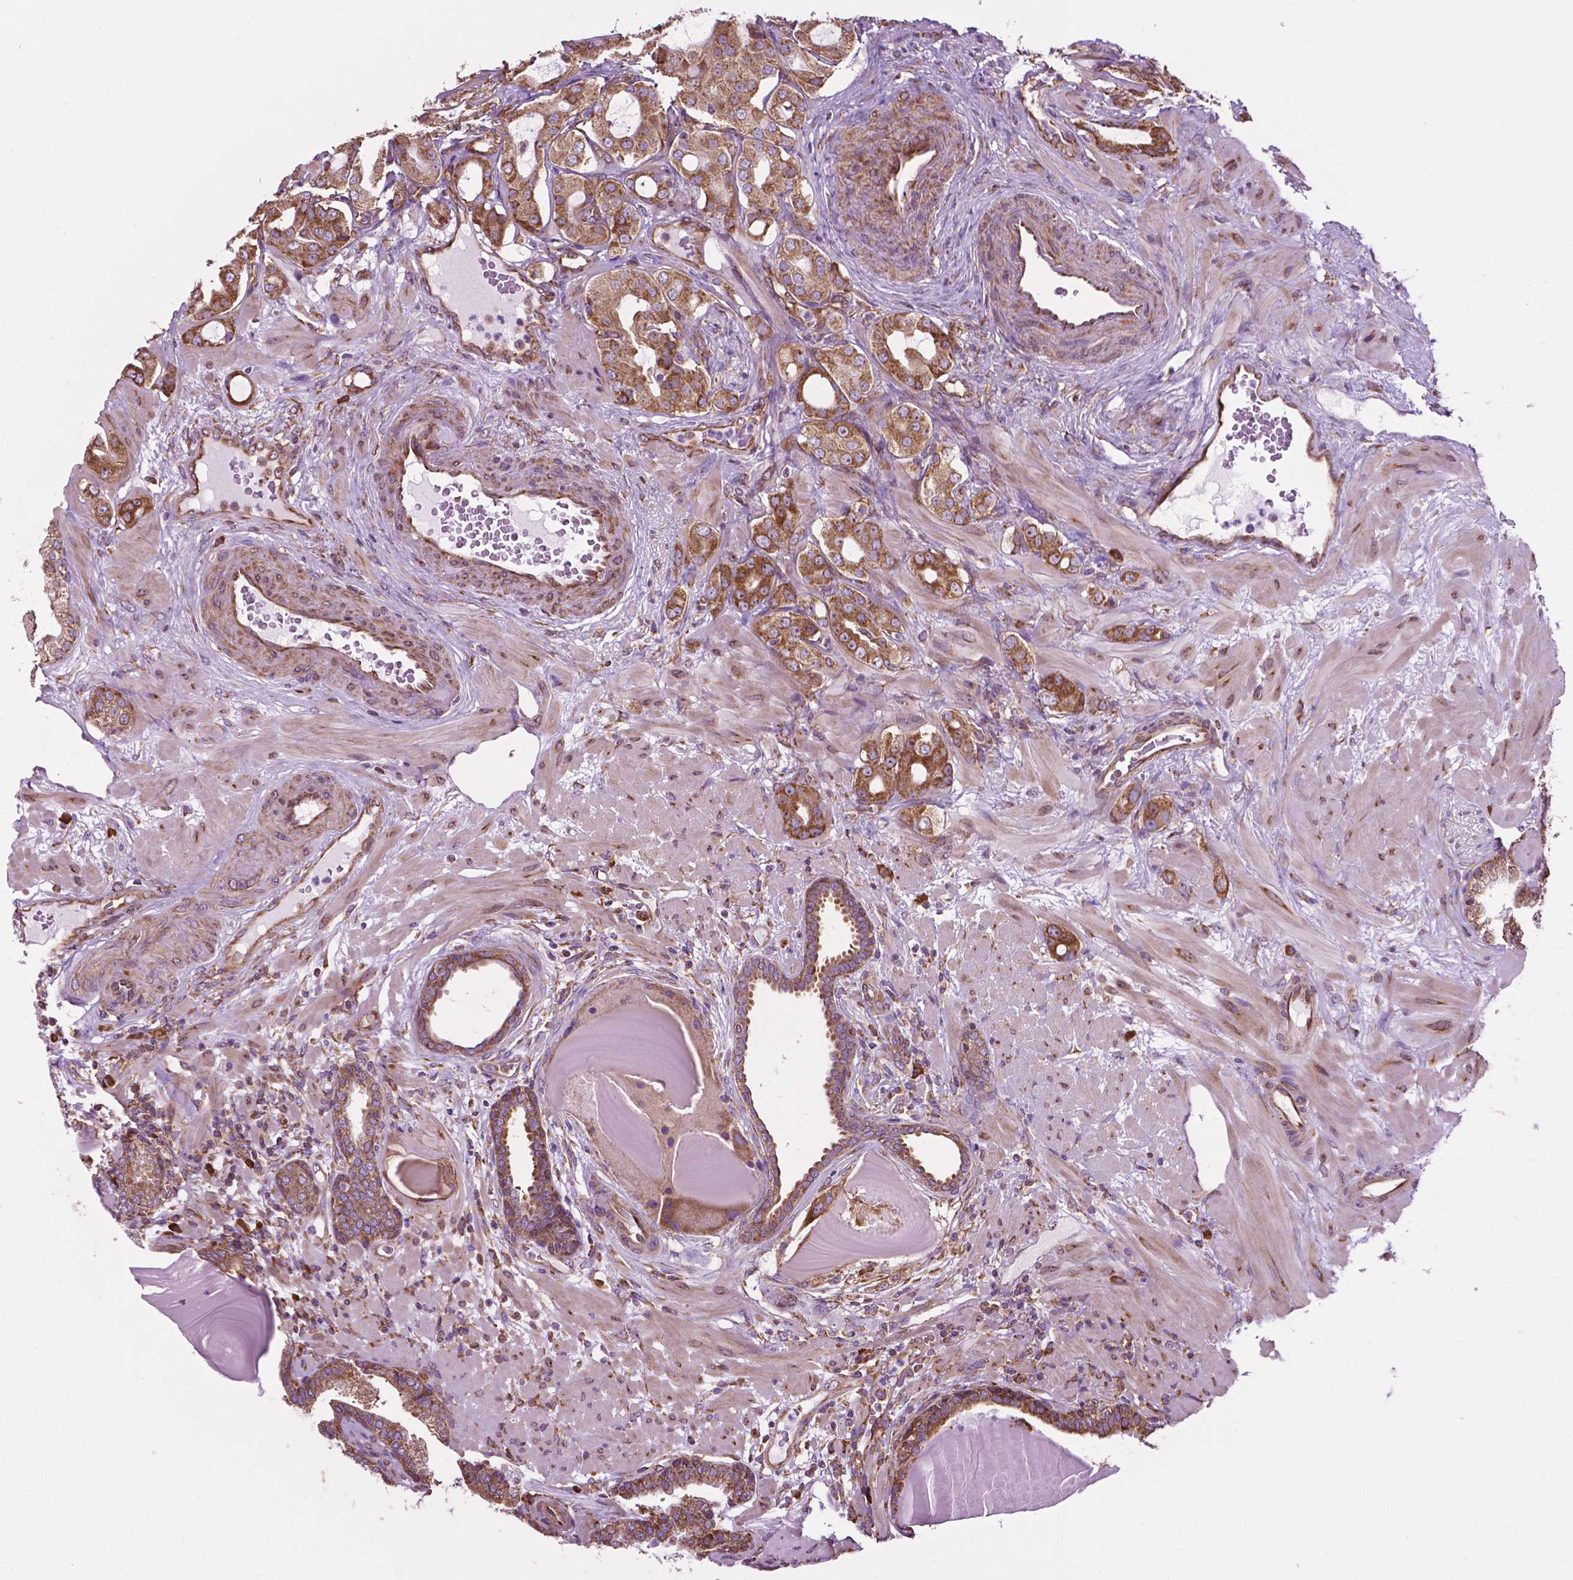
{"staining": {"intensity": "moderate", "quantity": ">75%", "location": "cytoplasmic/membranous"}, "tissue": "prostate cancer", "cell_type": "Tumor cells", "image_type": "cancer", "snomed": [{"axis": "morphology", "description": "Adenocarcinoma, Low grade"}, {"axis": "topography", "description": "Prostate"}], "caption": "Moderate cytoplasmic/membranous protein expression is appreciated in approximately >75% of tumor cells in prostate adenocarcinoma (low-grade).", "gene": "RPL29", "patient": {"sex": "male", "age": 57}}